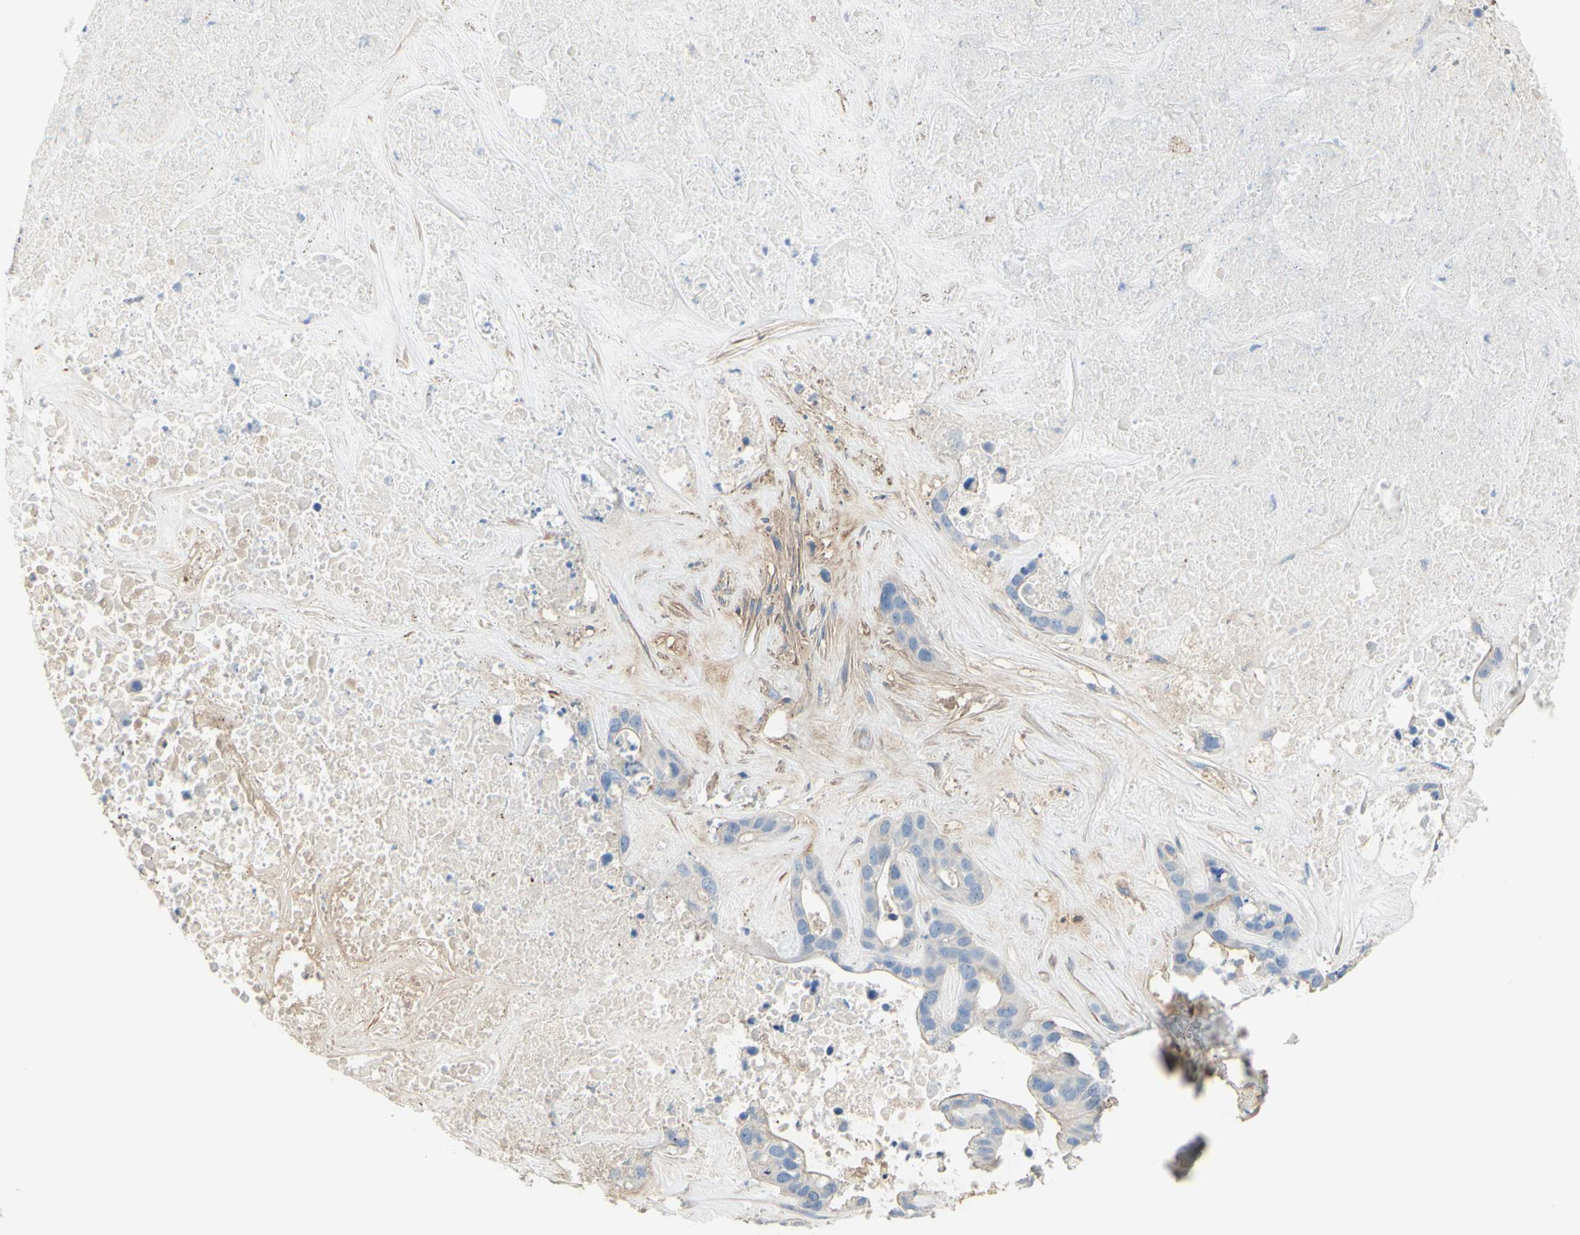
{"staining": {"intensity": "negative", "quantity": "none", "location": "none"}, "tissue": "liver cancer", "cell_type": "Tumor cells", "image_type": "cancer", "snomed": [{"axis": "morphology", "description": "Cholangiocarcinoma"}, {"axis": "topography", "description": "Liver"}], "caption": "Liver cholangiocarcinoma was stained to show a protein in brown. There is no significant positivity in tumor cells.", "gene": "NCBP2L", "patient": {"sex": "female", "age": 65}}